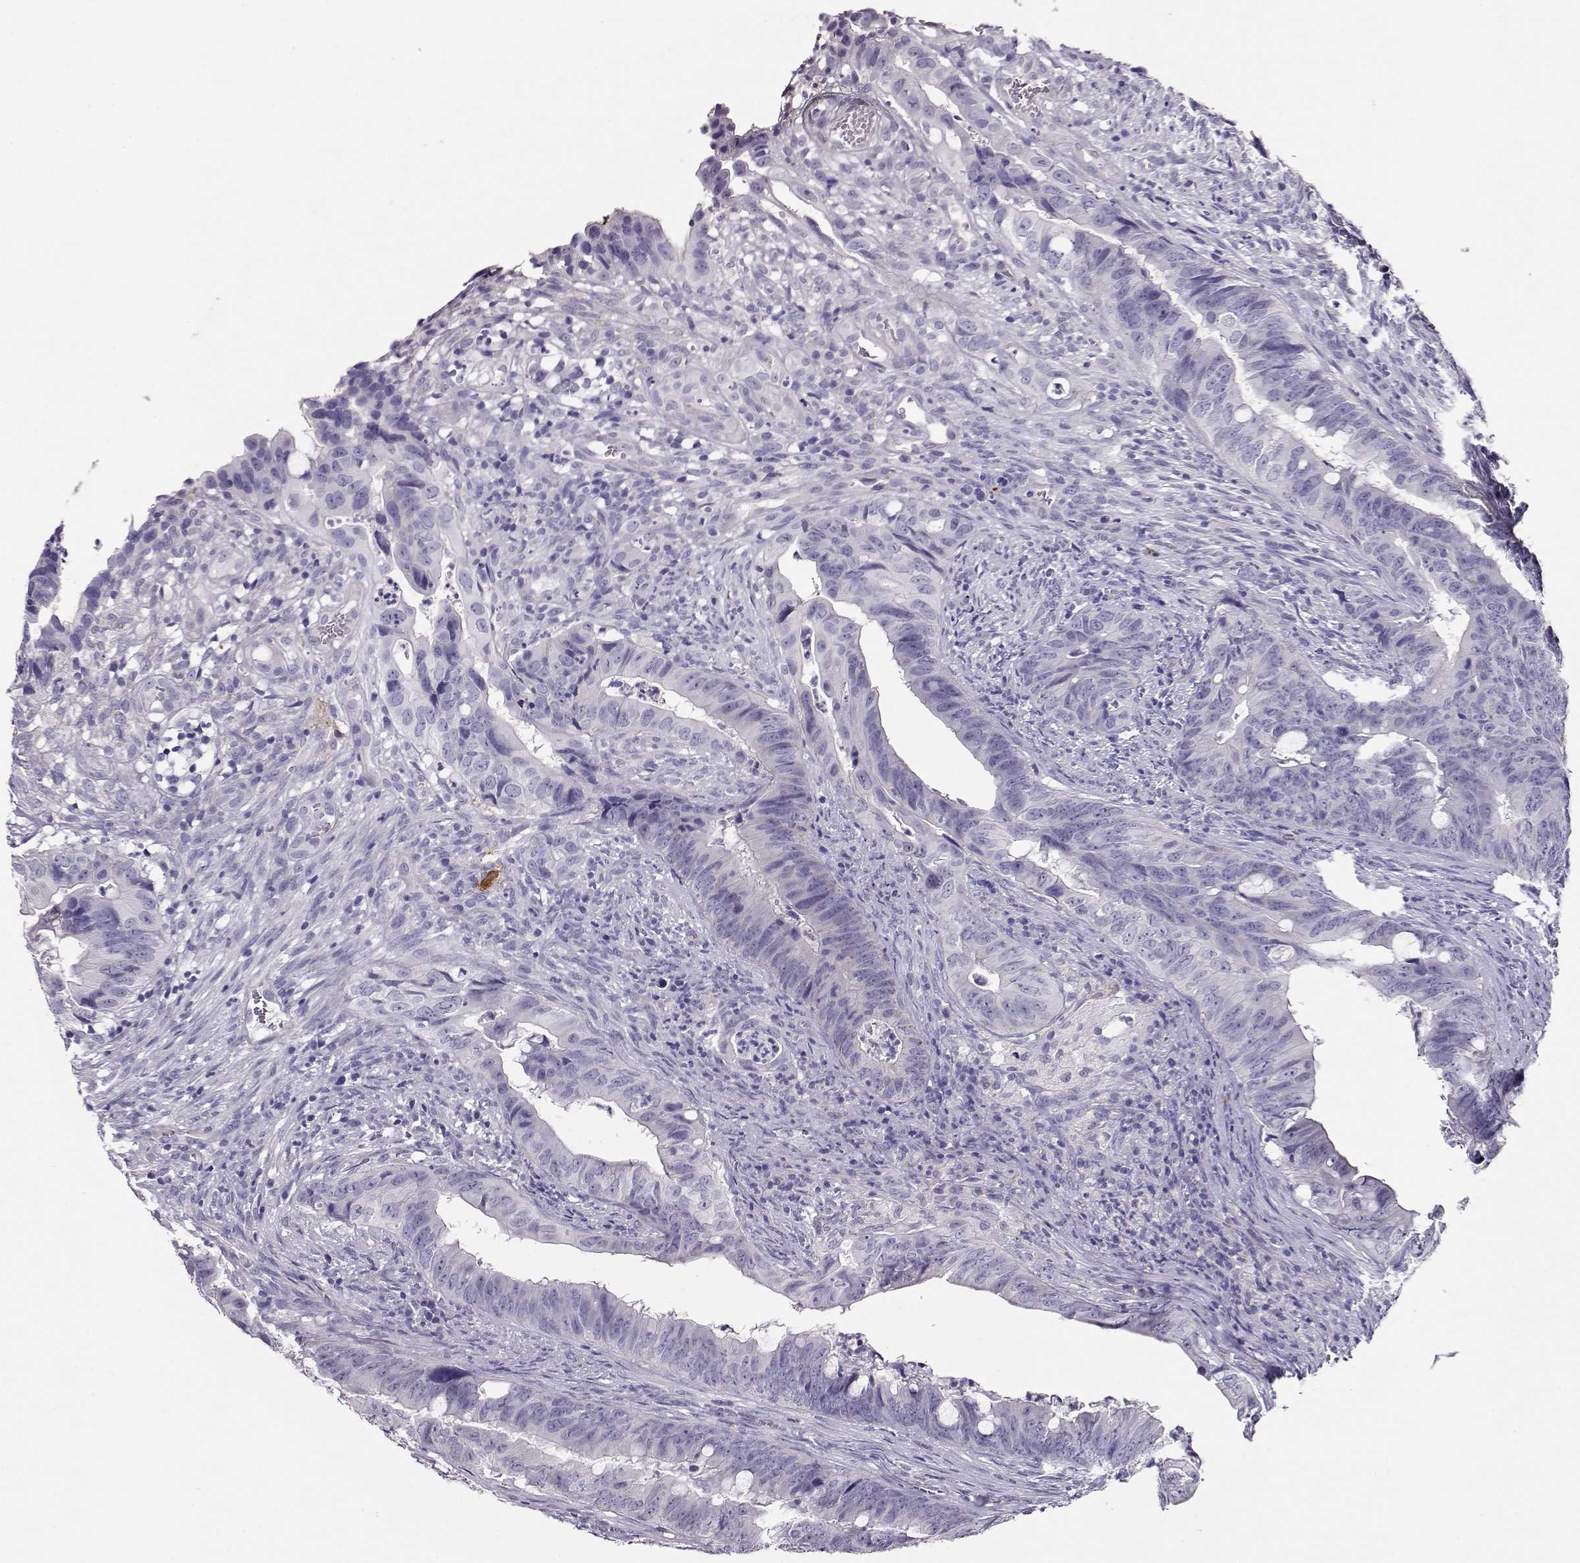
{"staining": {"intensity": "negative", "quantity": "none", "location": "none"}, "tissue": "colorectal cancer", "cell_type": "Tumor cells", "image_type": "cancer", "snomed": [{"axis": "morphology", "description": "Adenocarcinoma, NOS"}, {"axis": "topography", "description": "Colon"}], "caption": "Immunohistochemical staining of human colorectal adenocarcinoma demonstrates no significant expression in tumor cells.", "gene": "RBM44", "patient": {"sex": "female", "age": 82}}